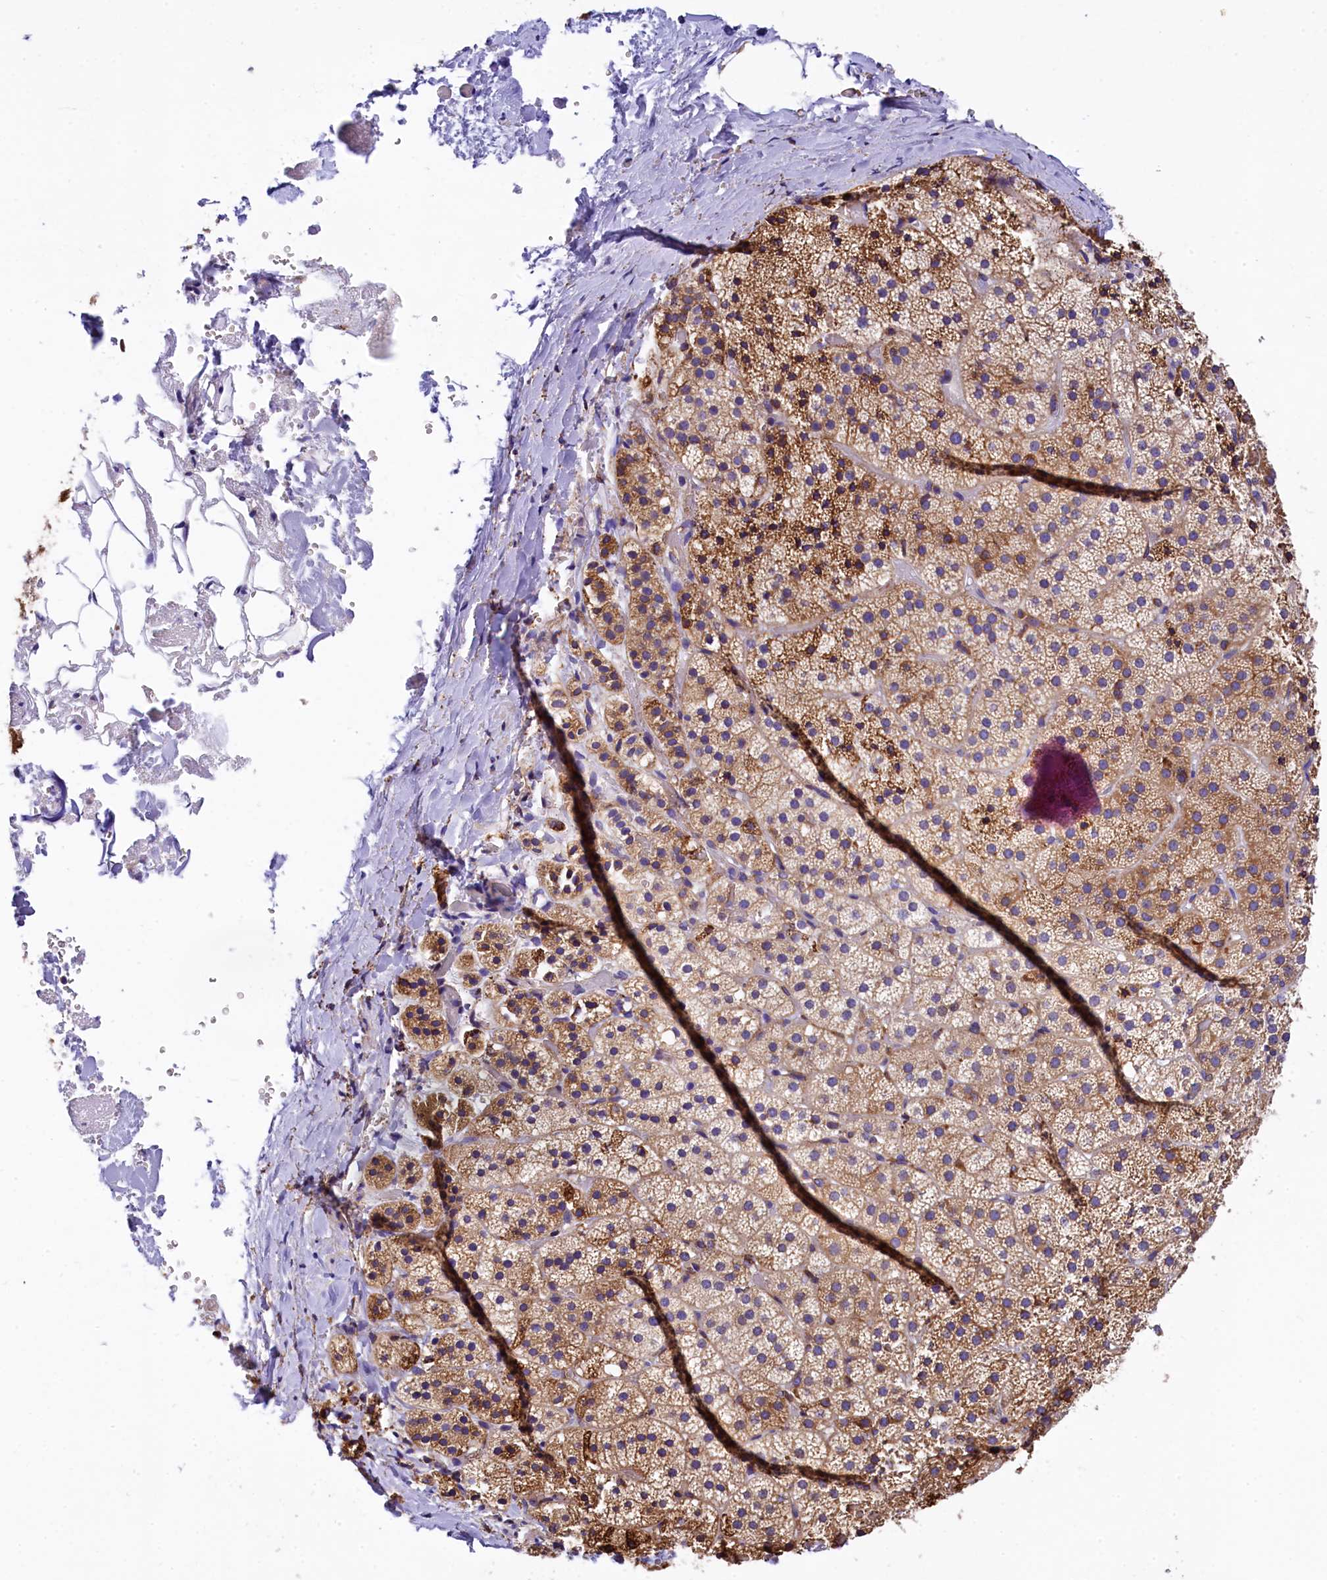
{"staining": {"intensity": "moderate", "quantity": ">75%", "location": "cytoplasmic/membranous"}, "tissue": "adrenal gland", "cell_type": "Glandular cells", "image_type": "normal", "snomed": [{"axis": "morphology", "description": "Normal tissue, NOS"}, {"axis": "topography", "description": "Adrenal gland"}], "caption": "This micrograph displays immunohistochemistry staining of normal human adrenal gland, with medium moderate cytoplasmic/membranous staining in approximately >75% of glandular cells.", "gene": "CAPS2", "patient": {"sex": "female", "age": 44}}